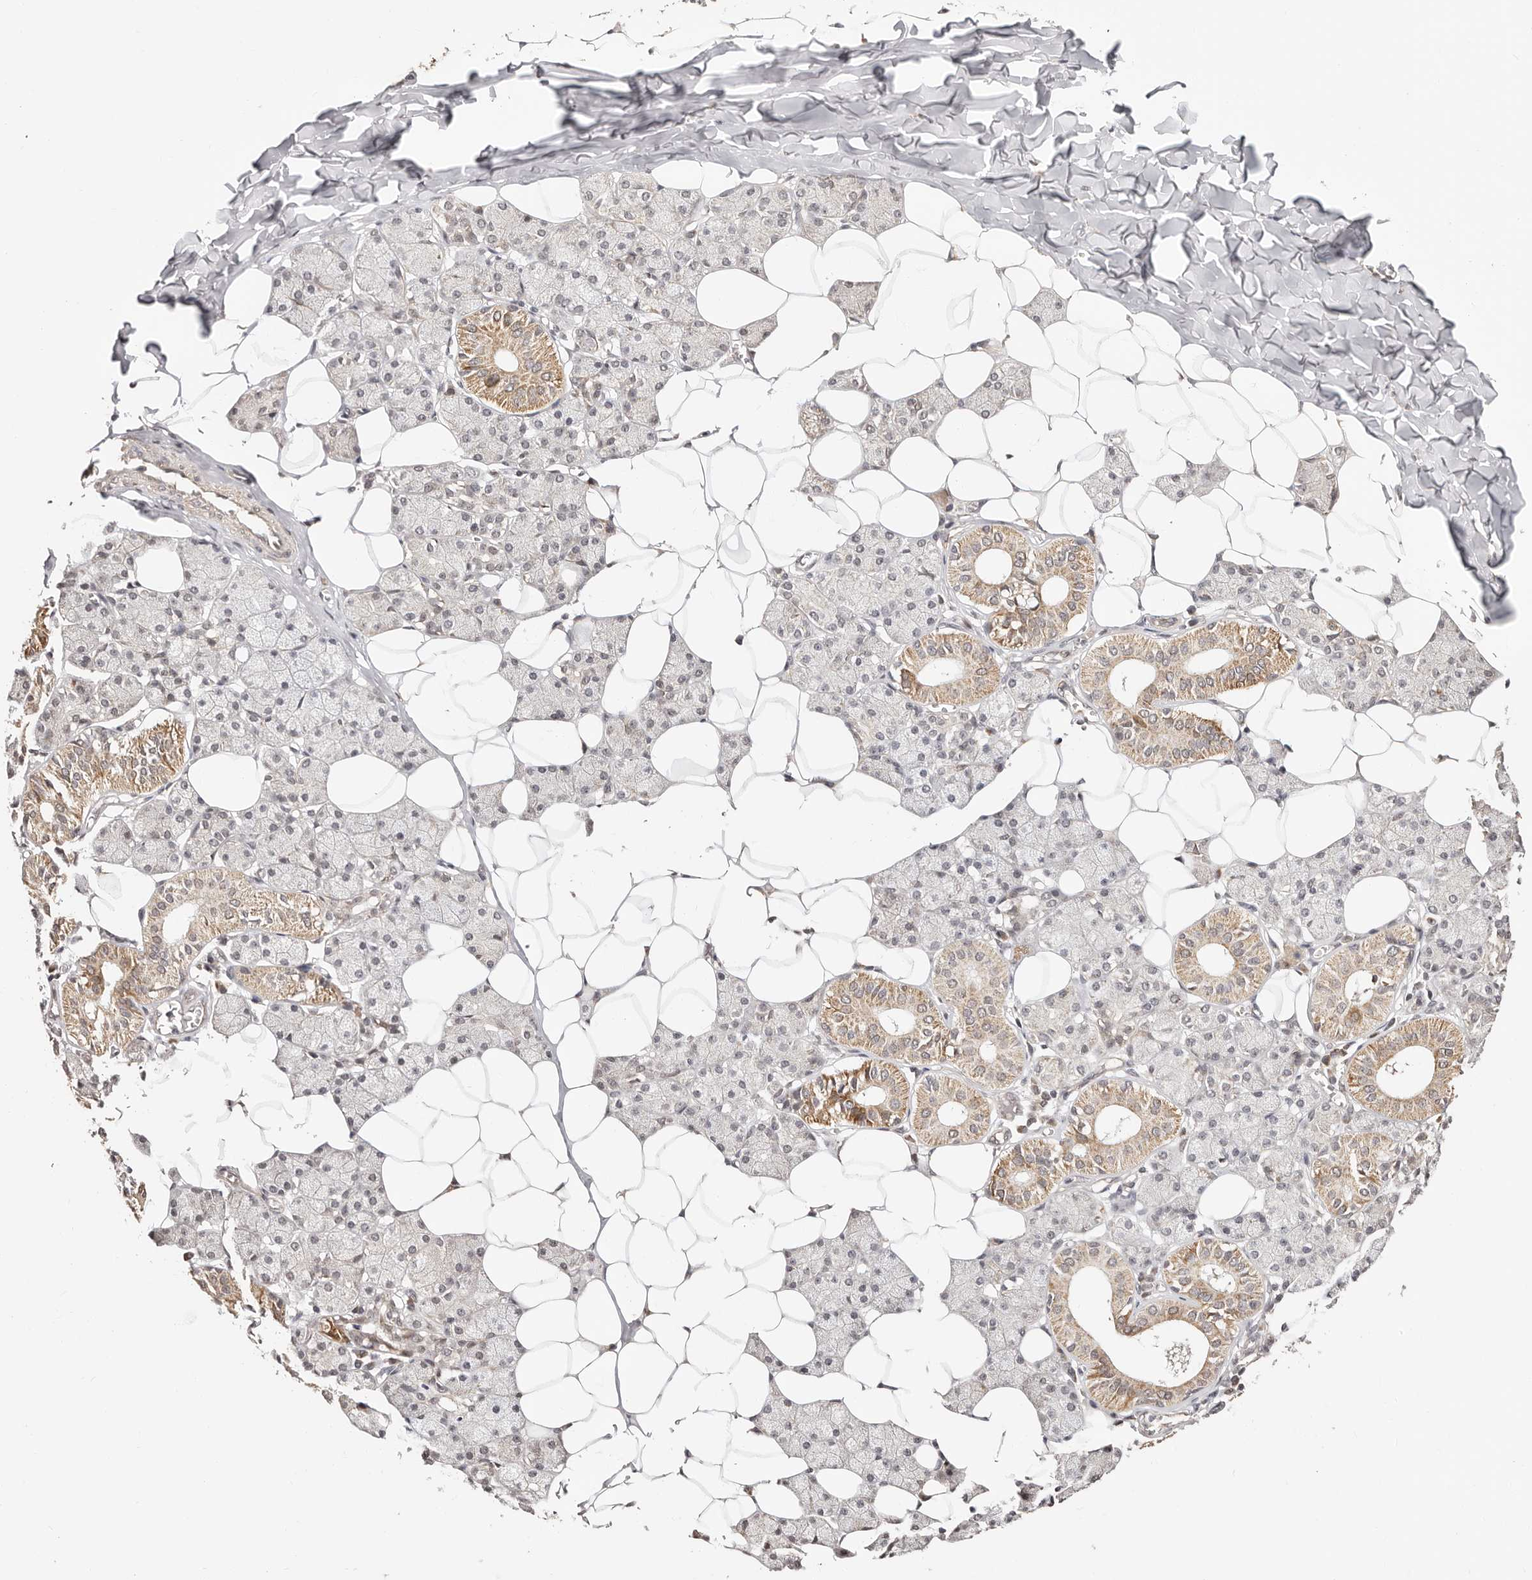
{"staining": {"intensity": "moderate", "quantity": "<25%", "location": "cytoplasmic/membranous"}, "tissue": "salivary gland", "cell_type": "Glandular cells", "image_type": "normal", "snomed": [{"axis": "morphology", "description": "Normal tissue, NOS"}, {"axis": "topography", "description": "Salivary gland"}], "caption": "This photomicrograph exhibits immunohistochemistry (IHC) staining of benign human salivary gland, with low moderate cytoplasmic/membranous positivity in about <25% of glandular cells.", "gene": "CTNNBL1", "patient": {"sex": "female", "age": 33}}